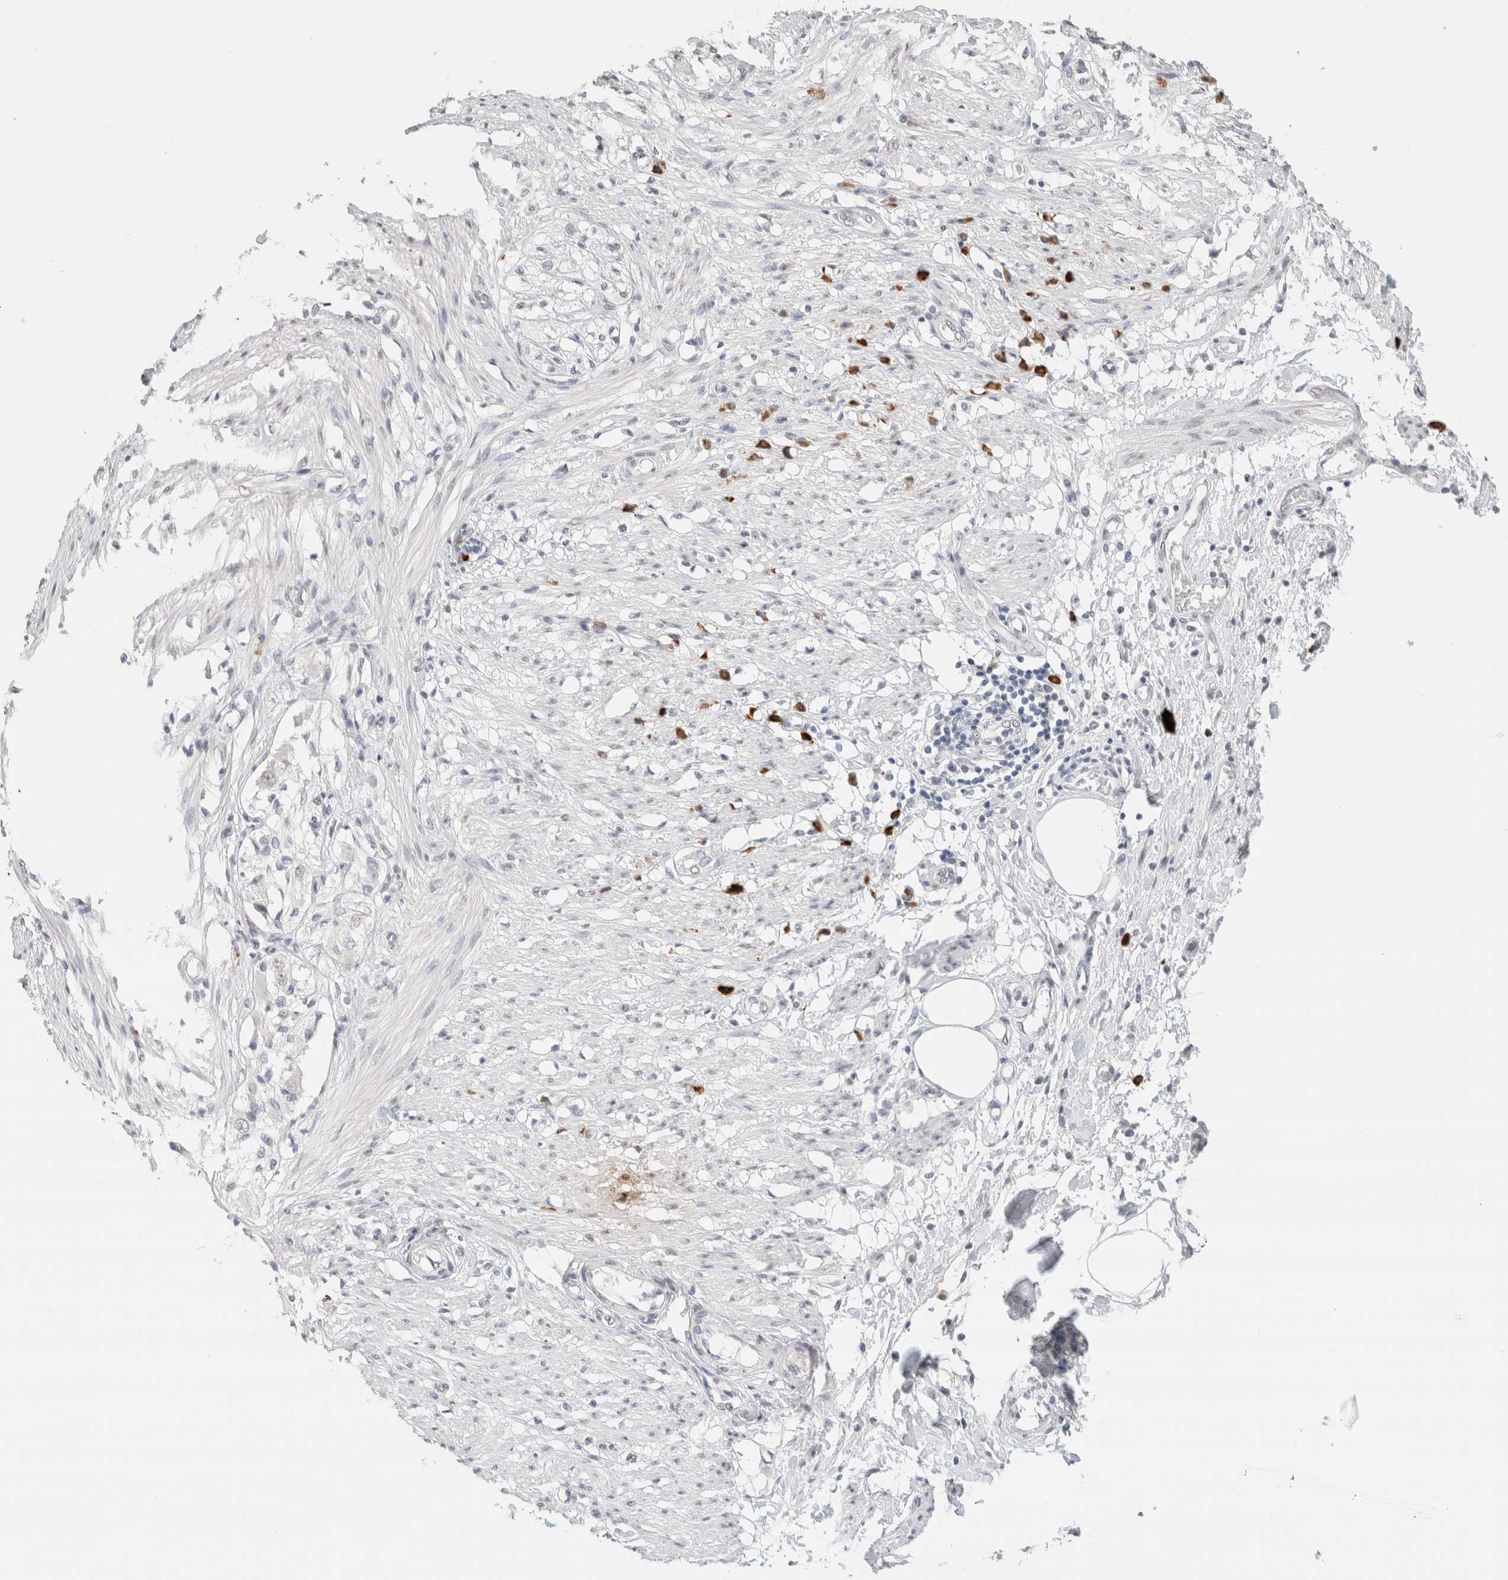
{"staining": {"intensity": "negative", "quantity": "none", "location": "none"}, "tissue": "smooth muscle", "cell_type": "Smooth muscle cells", "image_type": "normal", "snomed": [{"axis": "morphology", "description": "Normal tissue, NOS"}, {"axis": "morphology", "description": "Adenocarcinoma, NOS"}, {"axis": "topography", "description": "Smooth muscle"}, {"axis": "topography", "description": "Colon"}], "caption": "The immunohistochemistry photomicrograph has no significant expression in smooth muscle cells of smooth muscle.", "gene": "CD80", "patient": {"sex": "male", "age": 14}}